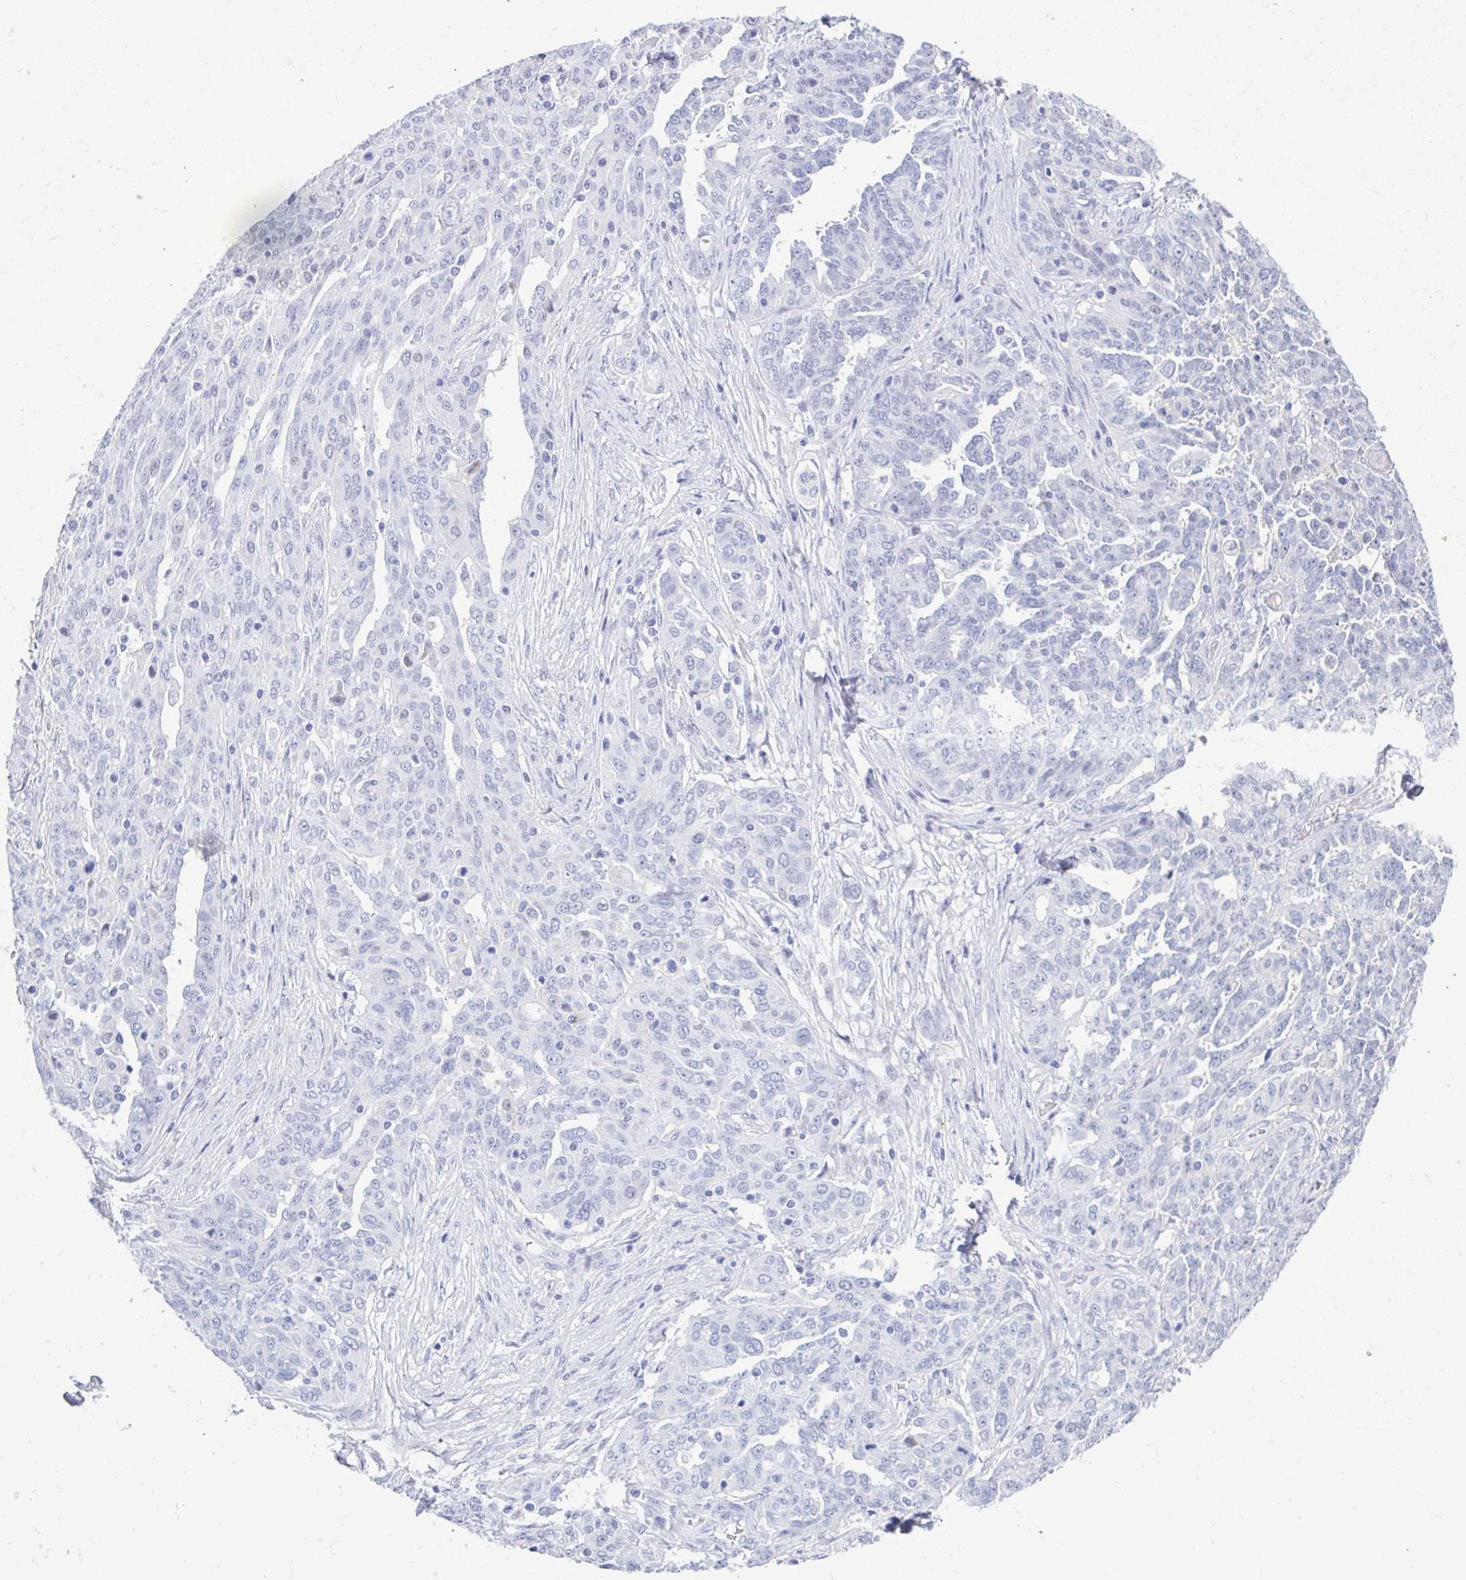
{"staining": {"intensity": "negative", "quantity": "none", "location": "none"}, "tissue": "ovarian cancer", "cell_type": "Tumor cells", "image_type": "cancer", "snomed": [{"axis": "morphology", "description": "Cystadenocarcinoma, serous, NOS"}, {"axis": "topography", "description": "Ovary"}], "caption": "Tumor cells show no significant protein staining in ovarian serous cystadenocarcinoma.", "gene": "PERM1", "patient": {"sex": "female", "age": 67}}